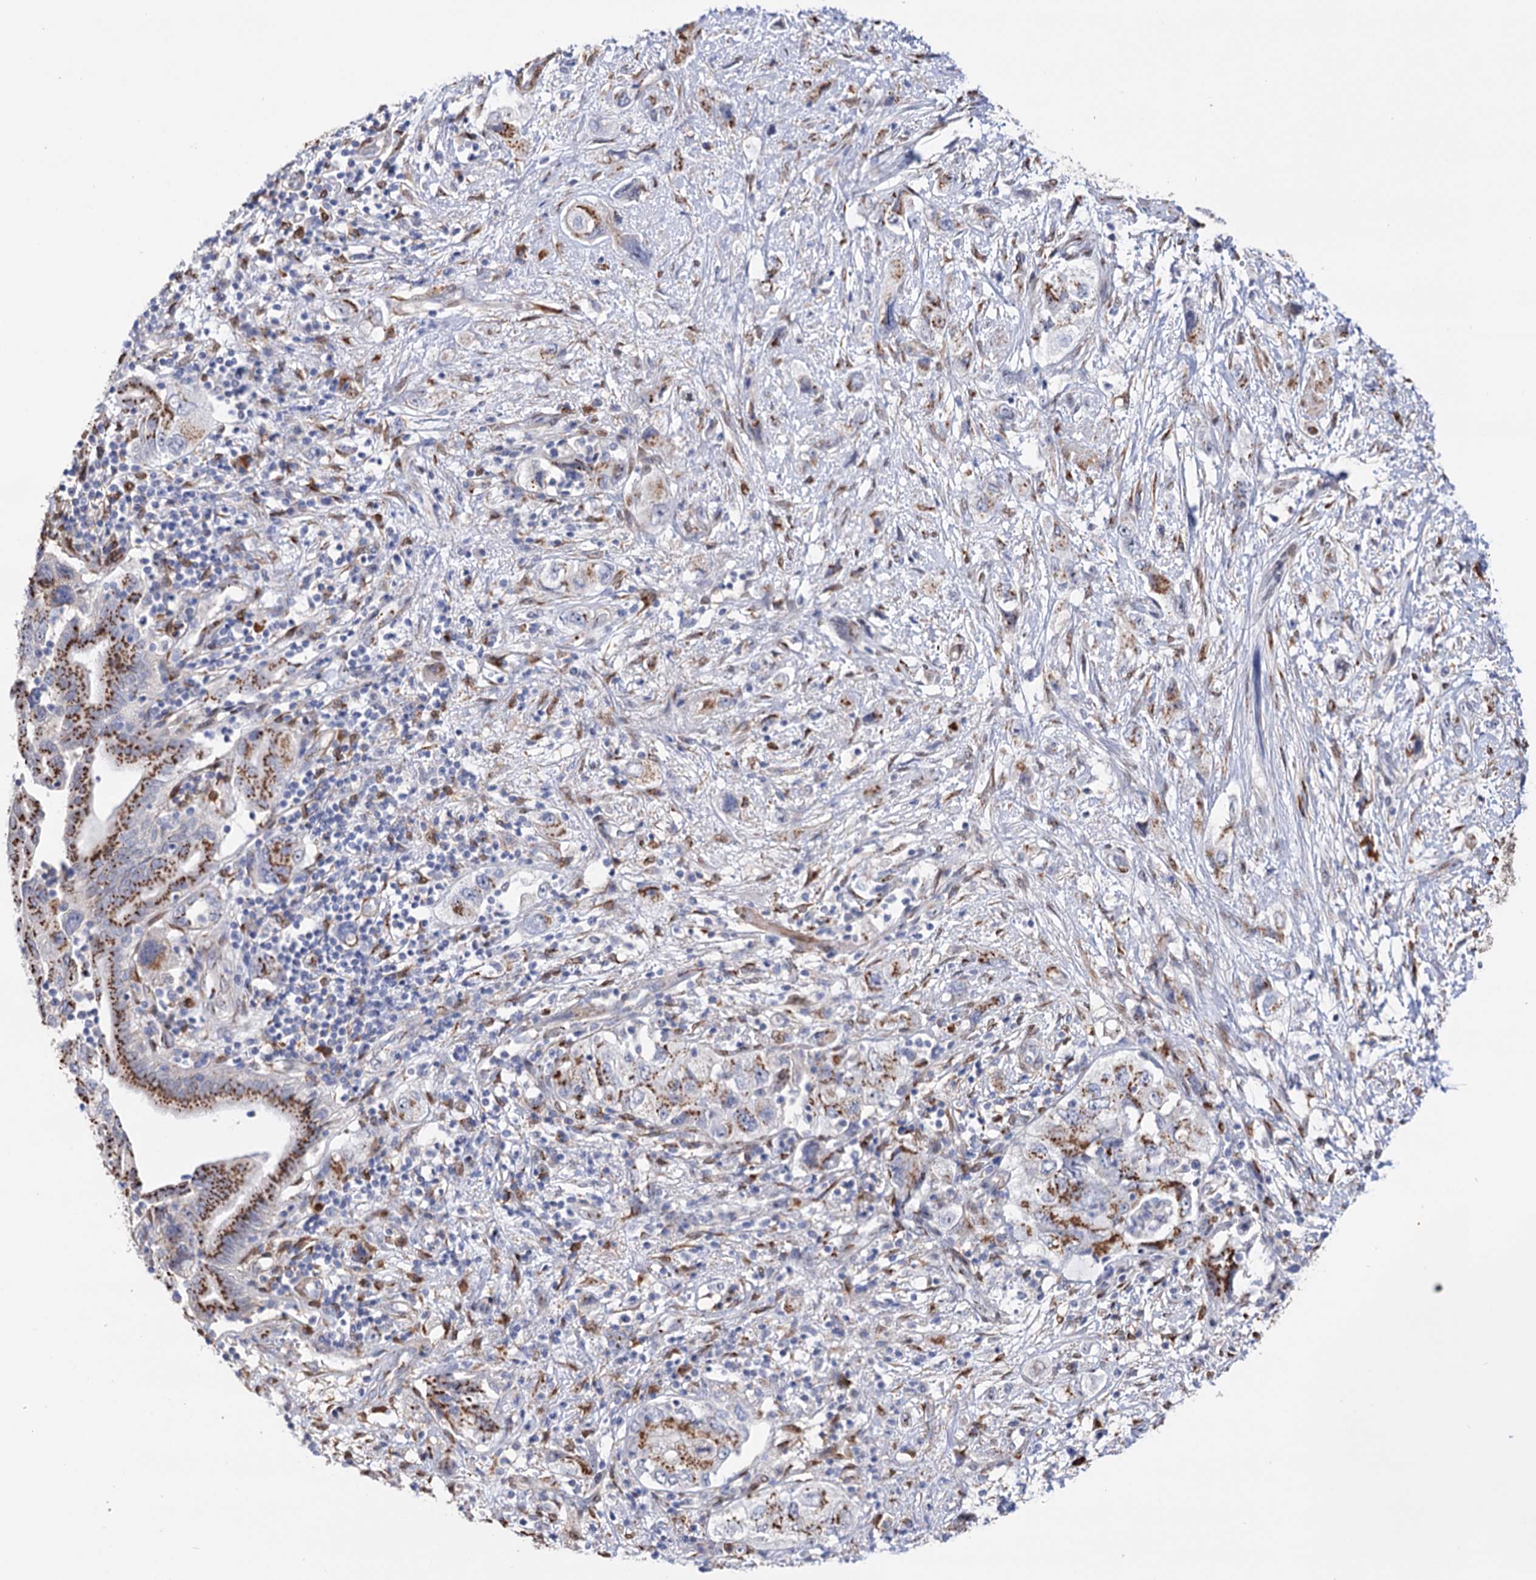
{"staining": {"intensity": "moderate", "quantity": ">75%", "location": "cytoplasmic/membranous"}, "tissue": "pancreatic cancer", "cell_type": "Tumor cells", "image_type": "cancer", "snomed": [{"axis": "morphology", "description": "Adenocarcinoma, NOS"}, {"axis": "topography", "description": "Pancreas"}], "caption": "A medium amount of moderate cytoplasmic/membranous staining is seen in about >75% of tumor cells in pancreatic adenocarcinoma tissue.", "gene": "C11orf96", "patient": {"sex": "female", "age": 73}}